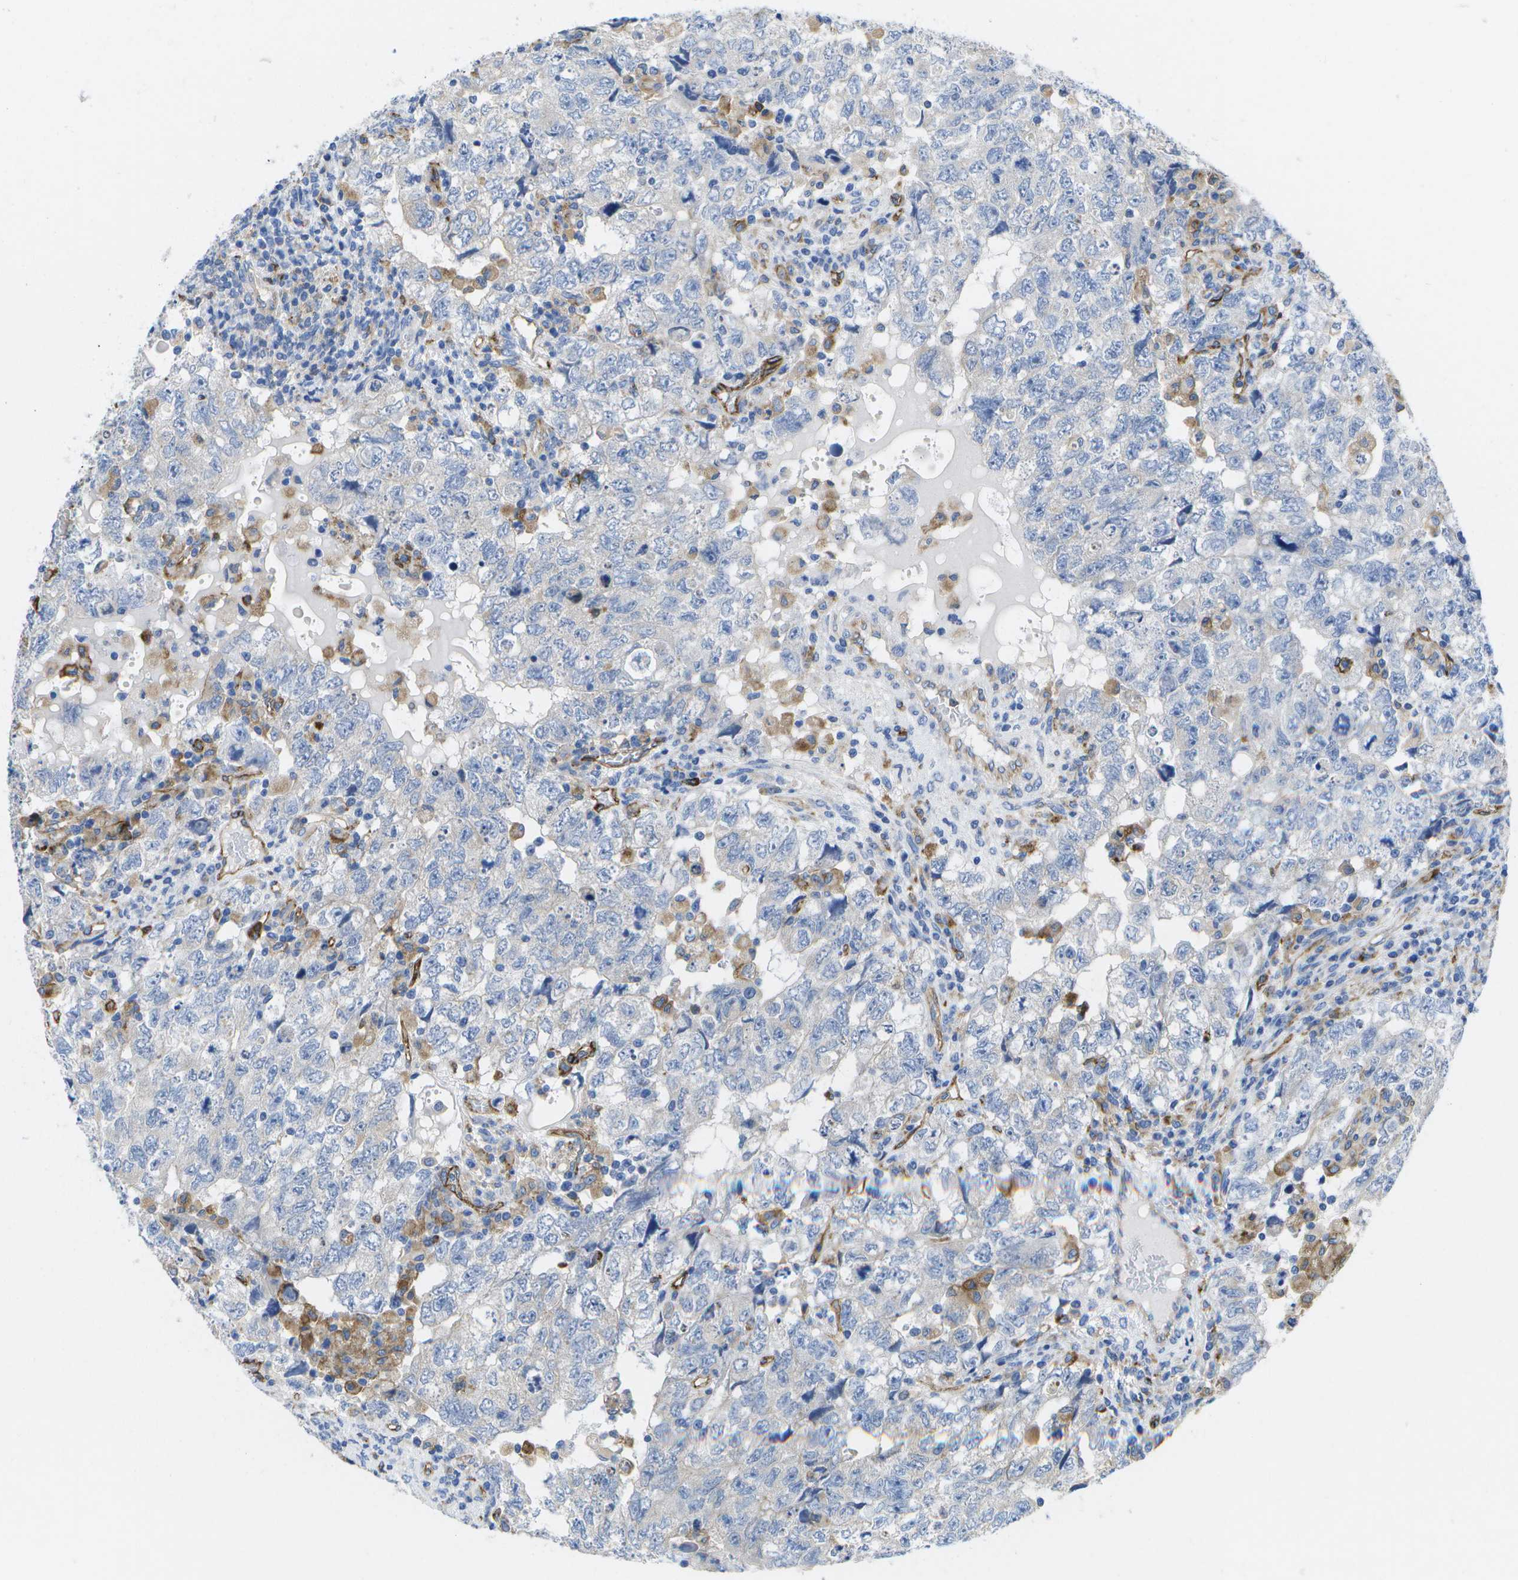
{"staining": {"intensity": "negative", "quantity": "none", "location": "none"}, "tissue": "testis cancer", "cell_type": "Tumor cells", "image_type": "cancer", "snomed": [{"axis": "morphology", "description": "Seminoma, NOS"}, {"axis": "topography", "description": "Testis"}], "caption": "A high-resolution micrograph shows IHC staining of testis cancer, which reveals no significant staining in tumor cells.", "gene": "DYSF", "patient": {"sex": "male", "age": 22}}